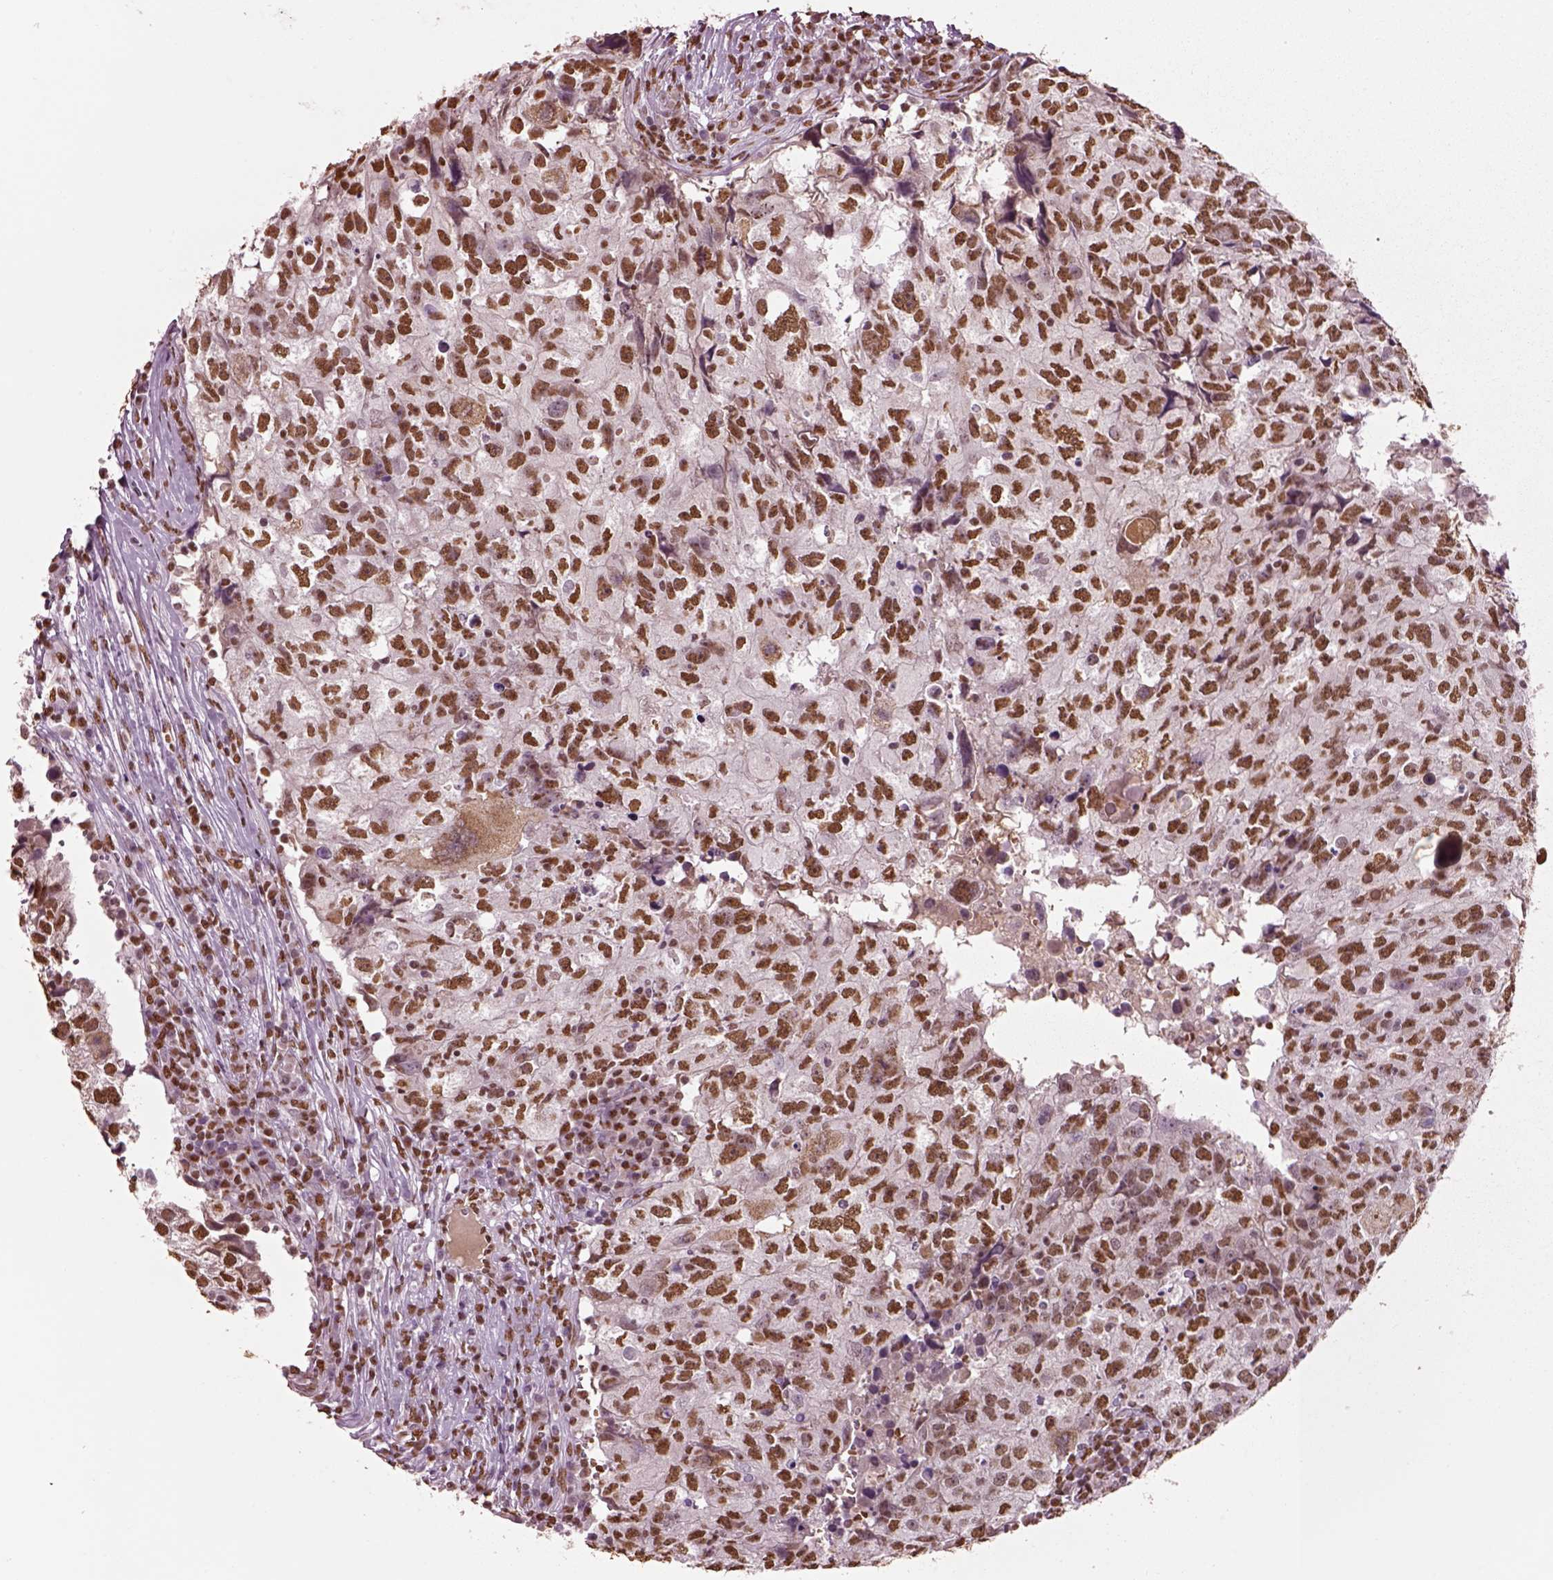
{"staining": {"intensity": "moderate", "quantity": ">75%", "location": "nuclear"}, "tissue": "breast cancer", "cell_type": "Tumor cells", "image_type": "cancer", "snomed": [{"axis": "morphology", "description": "Duct carcinoma"}, {"axis": "topography", "description": "Breast"}], "caption": "There is medium levels of moderate nuclear staining in tumor cells of breast invasive ductal carcinoma, as demonstrated by immunohistochemical staining (brown color).", "gene": "DDX3X", "patient": {"sex": "female", "age": 30}}